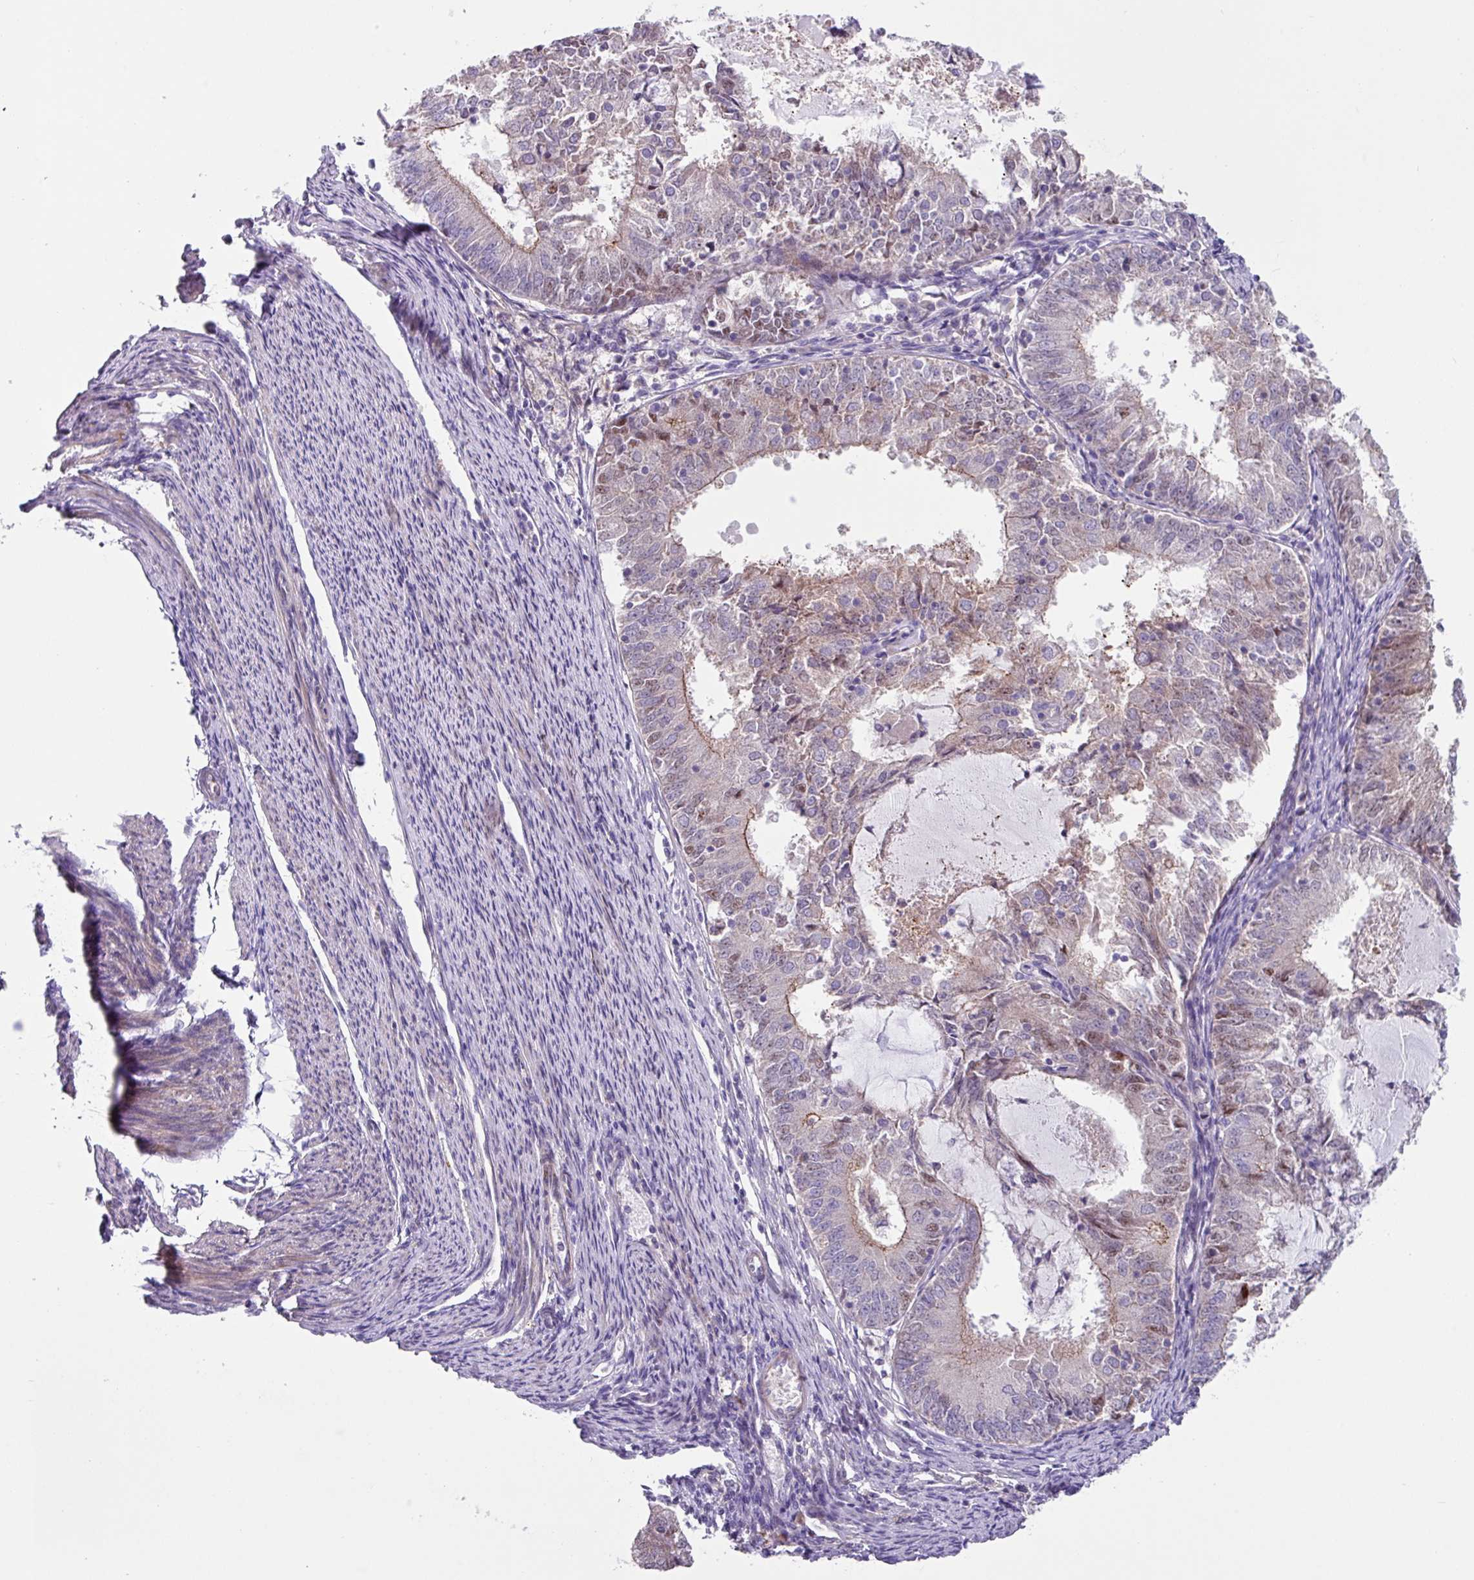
{"staining": {"intensity": "weak", "quantity": "<25%", "location": "cytoplasmic/membranous"}, "tissue": "endometrial cancer", "cell_type": "Tumor cells", "image_type": "cancer", "snomed": [{"axis": "morphology", "description": "Adenocarcinoma, NOS"}, {"axis": "topography", "description": "Endometrium"}], "caption": "IHC image of endometrial cancer (adenocarcinoma) stained for a protein (brown), which exhibits no positivity in tumor cells.", "gene": "IQCJ", "patient": {"sex": "female", "age": 57}}